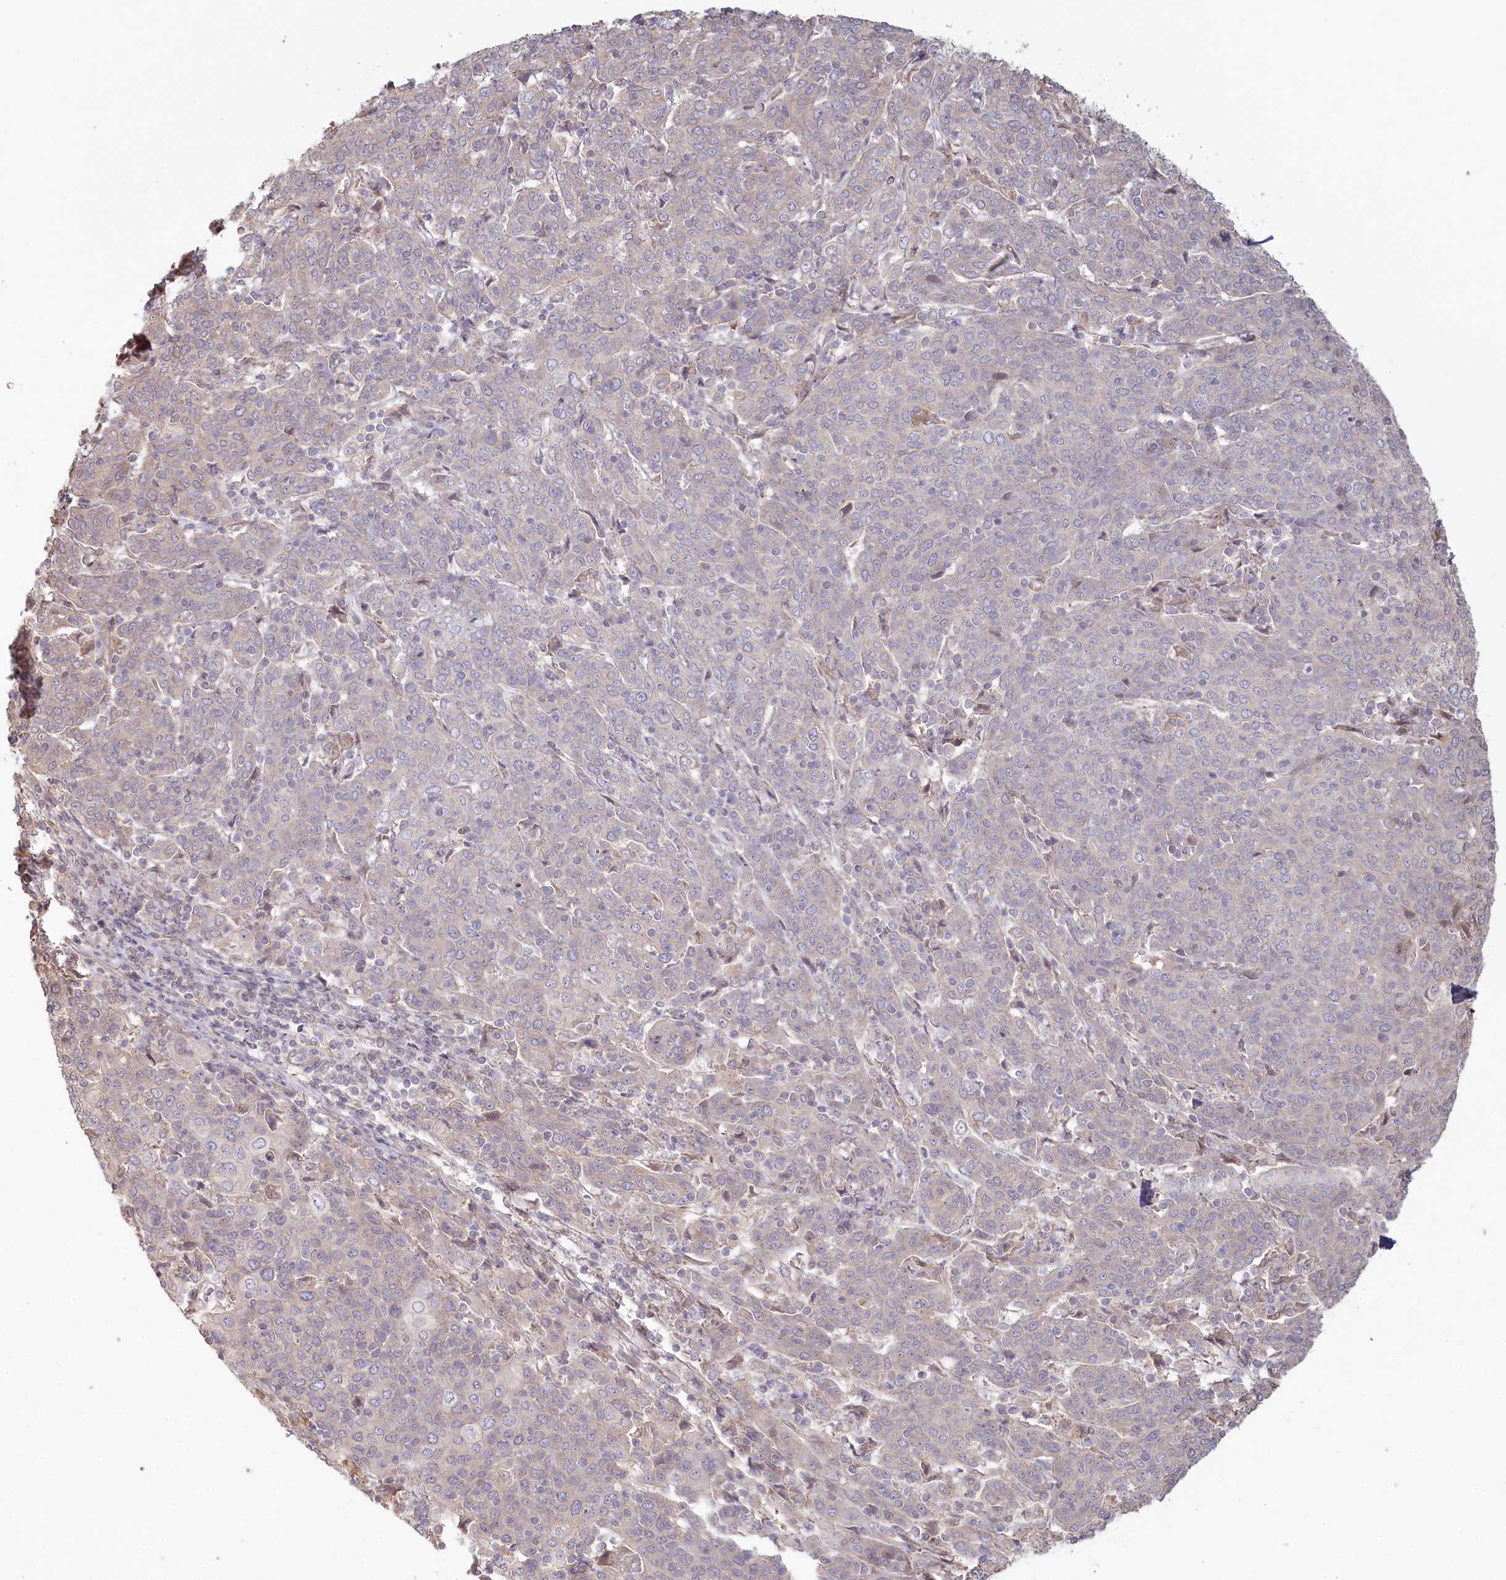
{"staining": {"intensity": "negative", "quantity": "none", "location": "none"}, "tissue": "cervical cancer", "cell_type": "Tumor cells", "image_type": "cancer", "snomed": [{"axis": "morphology", "description": "Squamous cell carcinoma, NOS"}, {"axis": "topography", "description": "Cervix"}], "caption": "Tumor cells show no significant expression in cervical cancer (squamous cell carcinoma). (Immunohistochemistry (ihc), brightfield microscopy, high magnification).", "gene": "TCHP", "patient": {"sex": "female", "age": 67}}